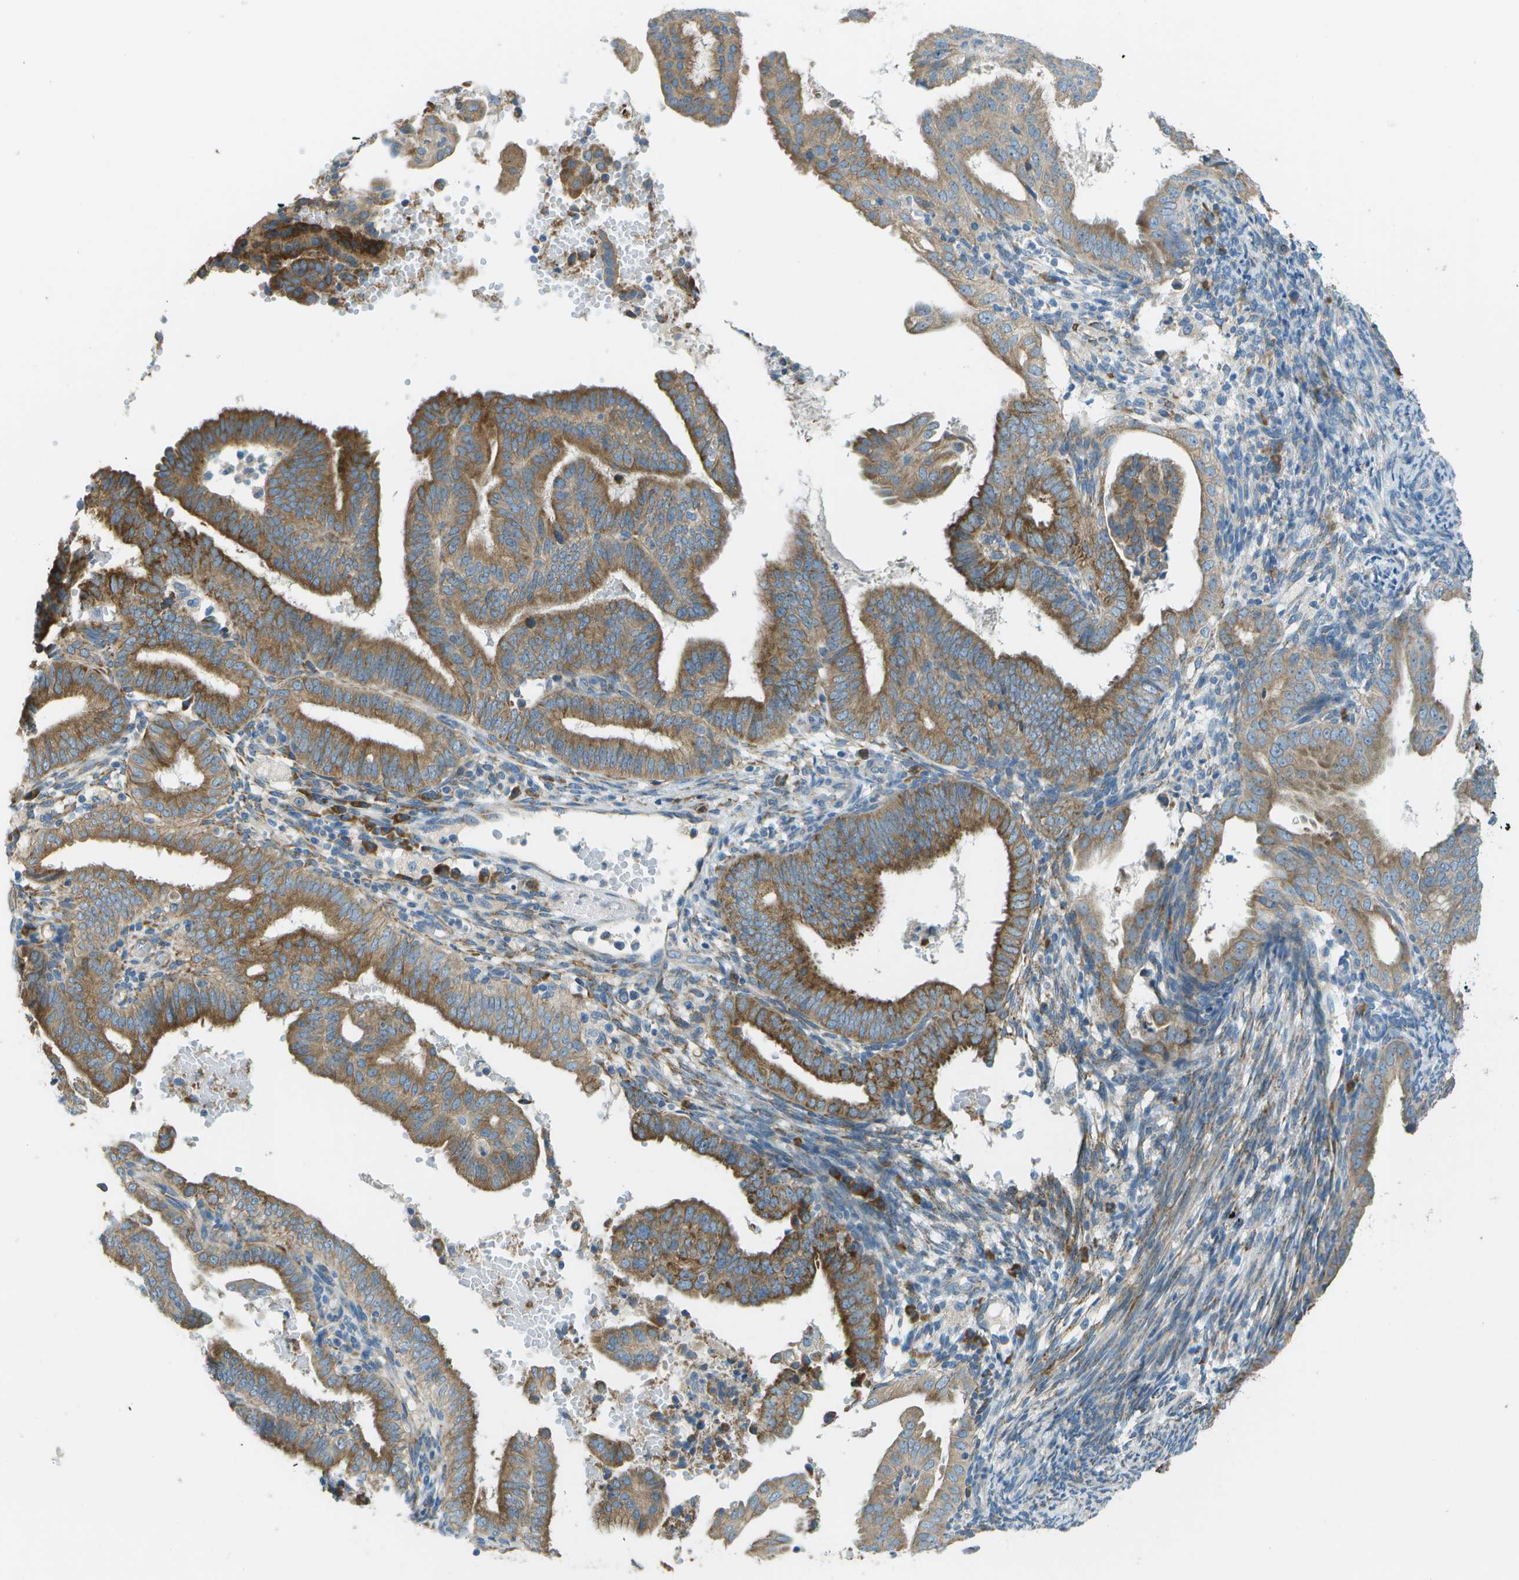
{"staining": {"intensity": "moderate", "quantity": ">75%", "location": "cytoplasmic/membranous"}, "tissue": "endometrial cancer", "cell_type": "Tumor cells", "image_type": "cancer", "snomed": [{"axis": "morphology", "description": "Adenocarcinoma, NOS"}, {"axis": "topography", "description": "Endometrium"}], "caption": "Moderate cytoplasmic/membranous expression is appreciated in approximately >75% of tumor cells in endometrial cancer.", "gene": "KCTD3", "patient": {"sex": "female", "age": 58}}